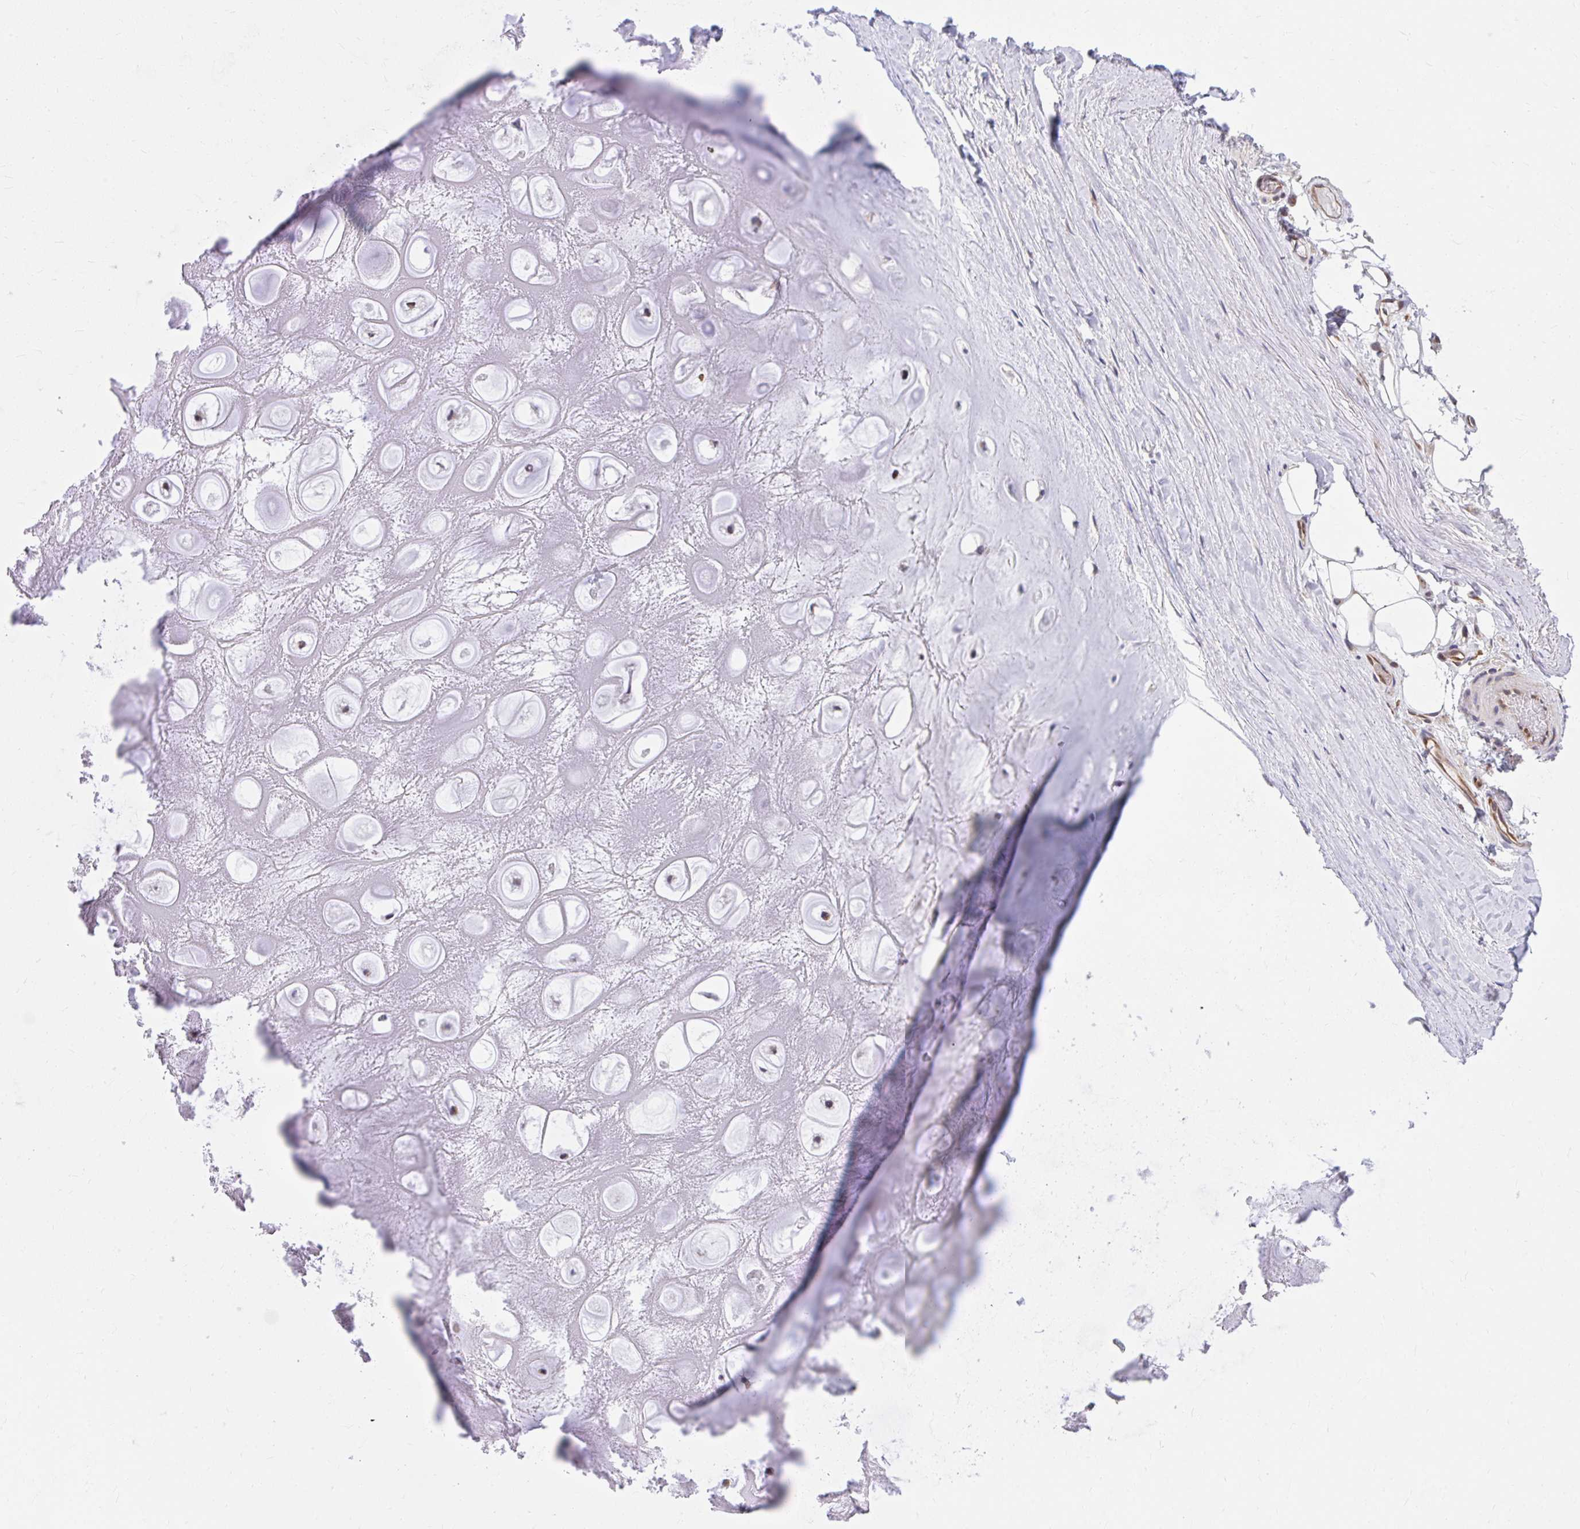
{"staining": {"intensity": "negative", "quantity": "none", "location": "none"}, "tissue": "adipose tissue", "cell_type": "Adipocytes", "image_type": "normal", "snomed": [{"axis": "morphology", "description": "Normal tissue, NOS"}, {"axis": "topography", "description": "Lymph node"}, {"axis": "topography", "description": "Cartilage tissue"}, {"axis": "topography", "description": "Nasopharynx"}], "caption": "Immunohistochemical staining of benign adipose tissue demonstrates no significant staining in adipocytes.", "gene": "ZNF778", "patient": {"sex": "male", "age": 63}}